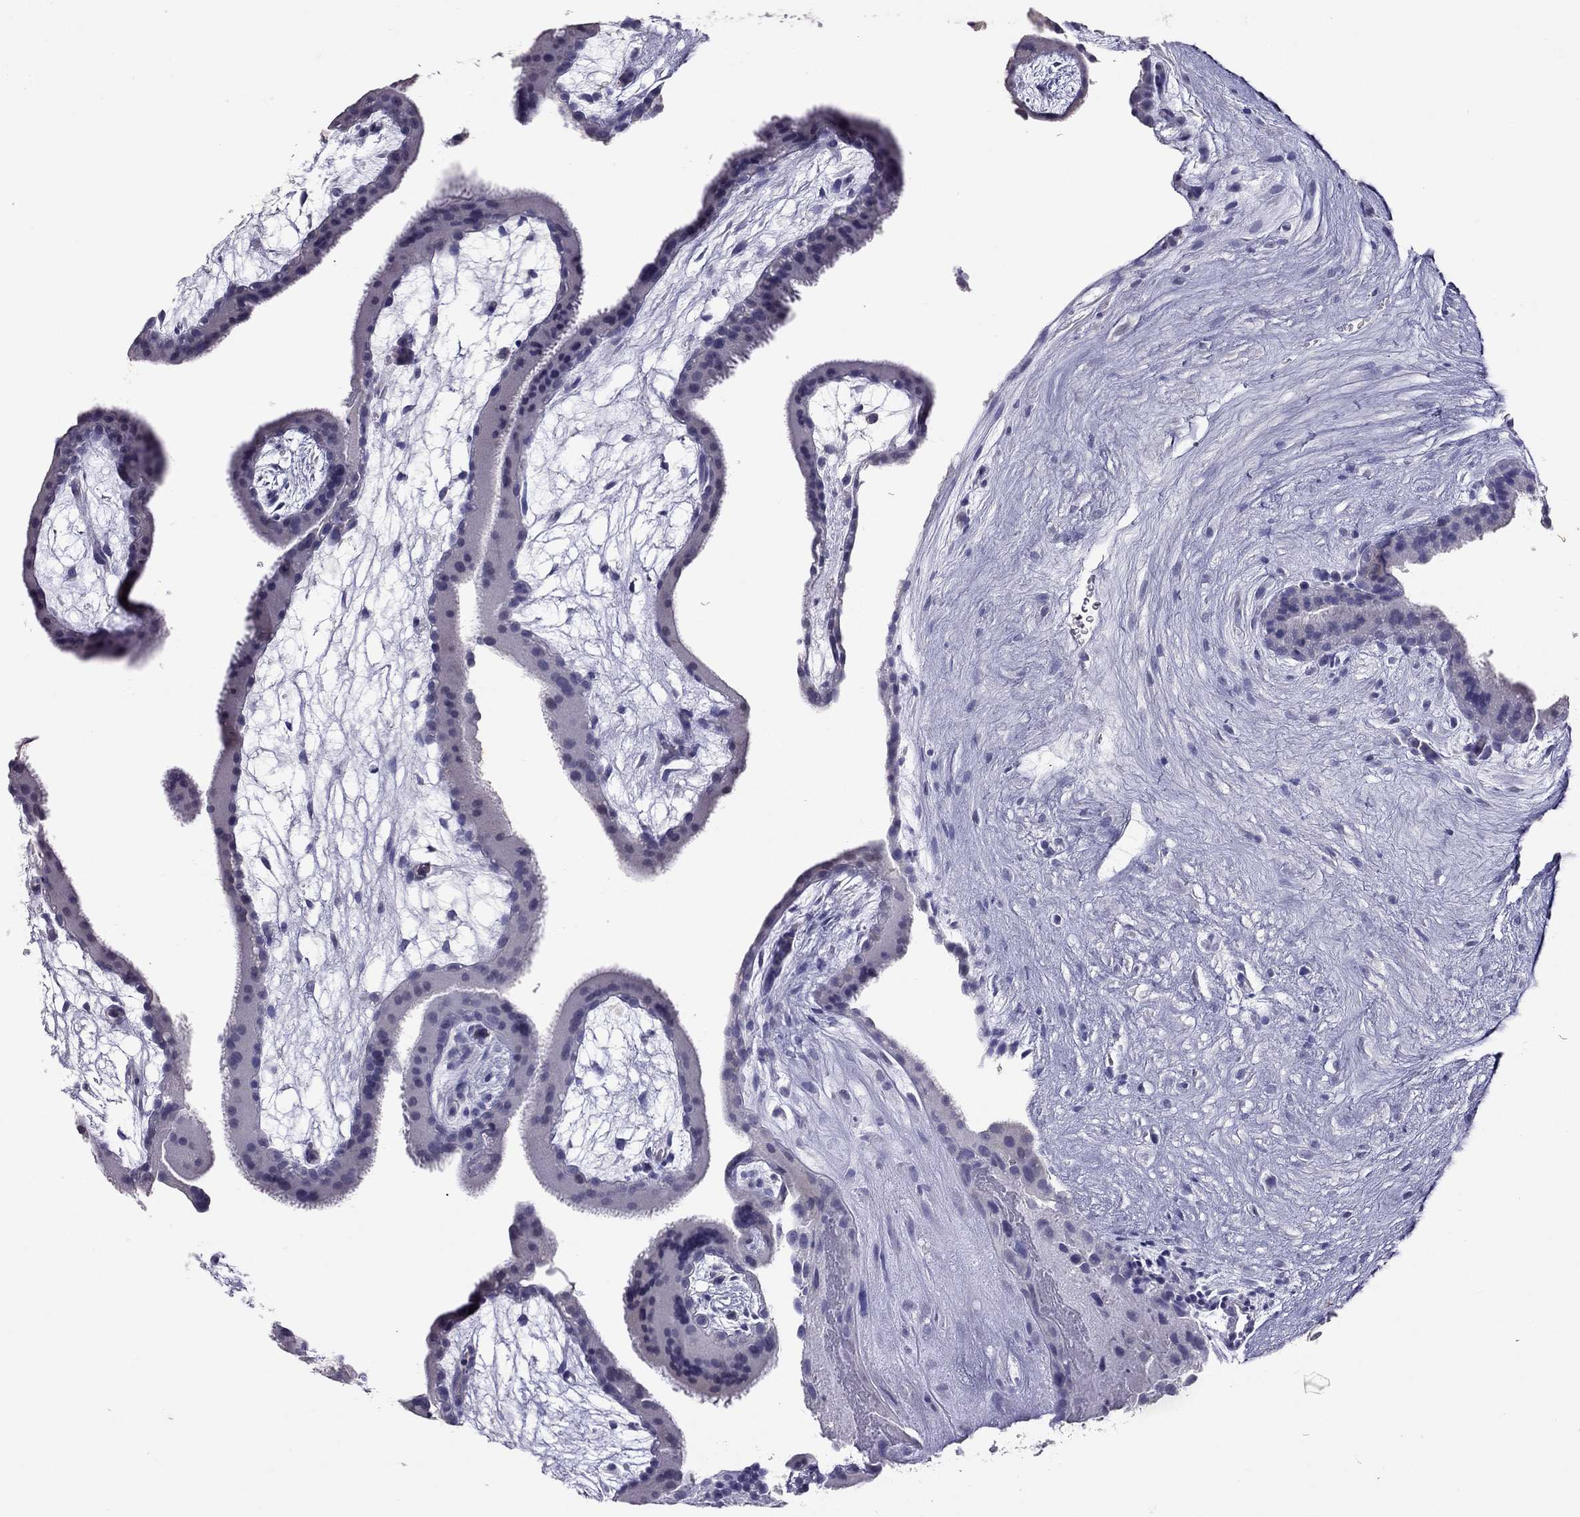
{"staining": {"intensity": "negative", "quantity": "none", "location": "none"}, "tissue": "placenta", "cell_type": "Decidual cells", "image_type": "normal", "snomed": [{"axis": "morphology", "description": "Normal tissue, NOS"}, {"axis": "topography", "description": "Placenta"}], "caption": "Immunohistochemistry image of normal placenta: human placenta stained with DAB exhibits no significant protein staining in decidual cells.", "gene": "PSMB11", "patient": {"sex": "female", "age": 19}}